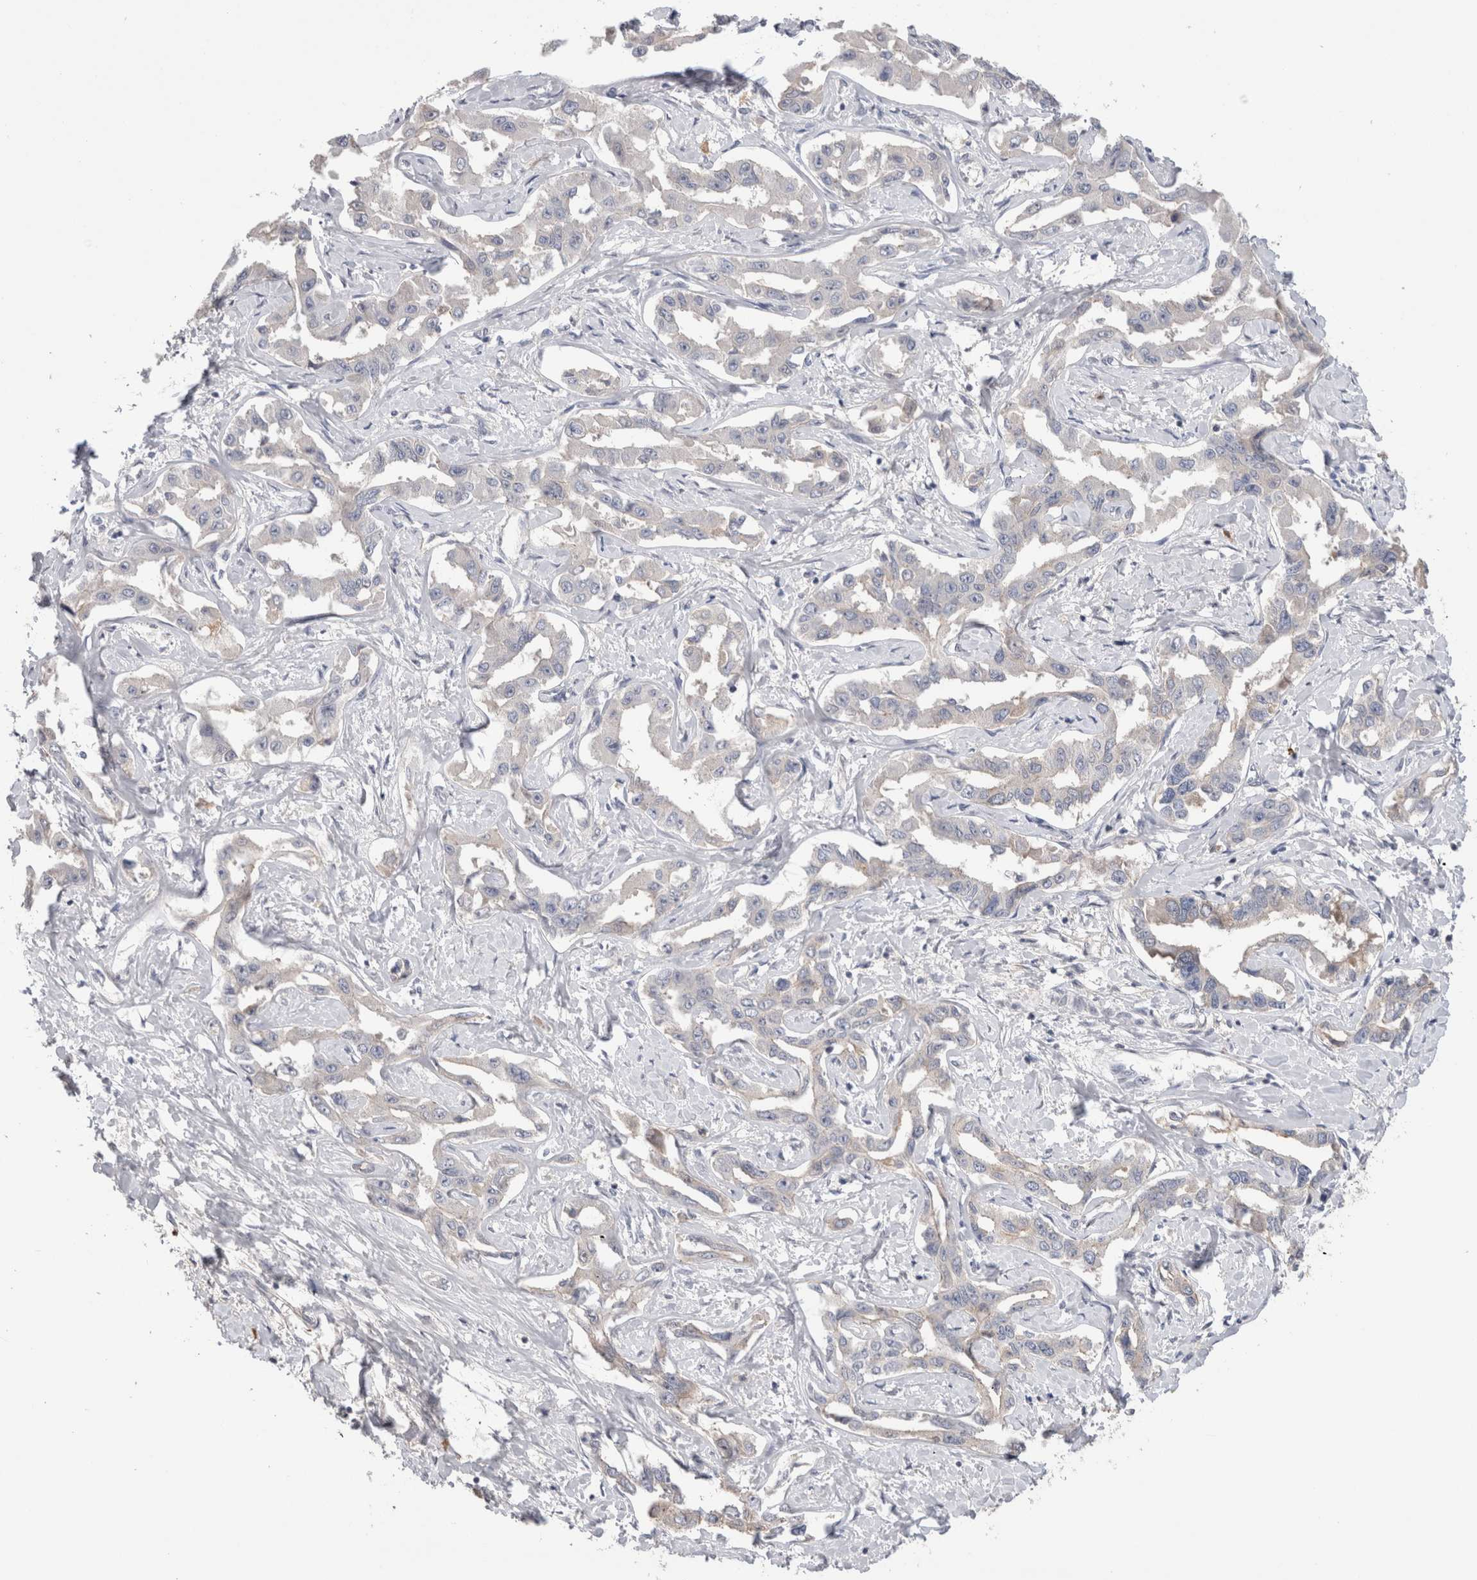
{"staining": {"intensity": "negative", "quantity": "none", "location": "none"}, "tissue": "liver cancer", "cell_type": "Tumor cells", "image_type": "cancer", "snomed": [{"axis": "morphology", "description": "Cholangiocarcinoma"}, {"axis": "topography", "description": "Liver"}], "caption": "This is an immunohistochemistry photomicrograph of liver cancer (cholangiocarcinoma). There is no staining in tumor cells.", "gene": "PPP3CC", "patient": {"sex": "male", "age": 59}}